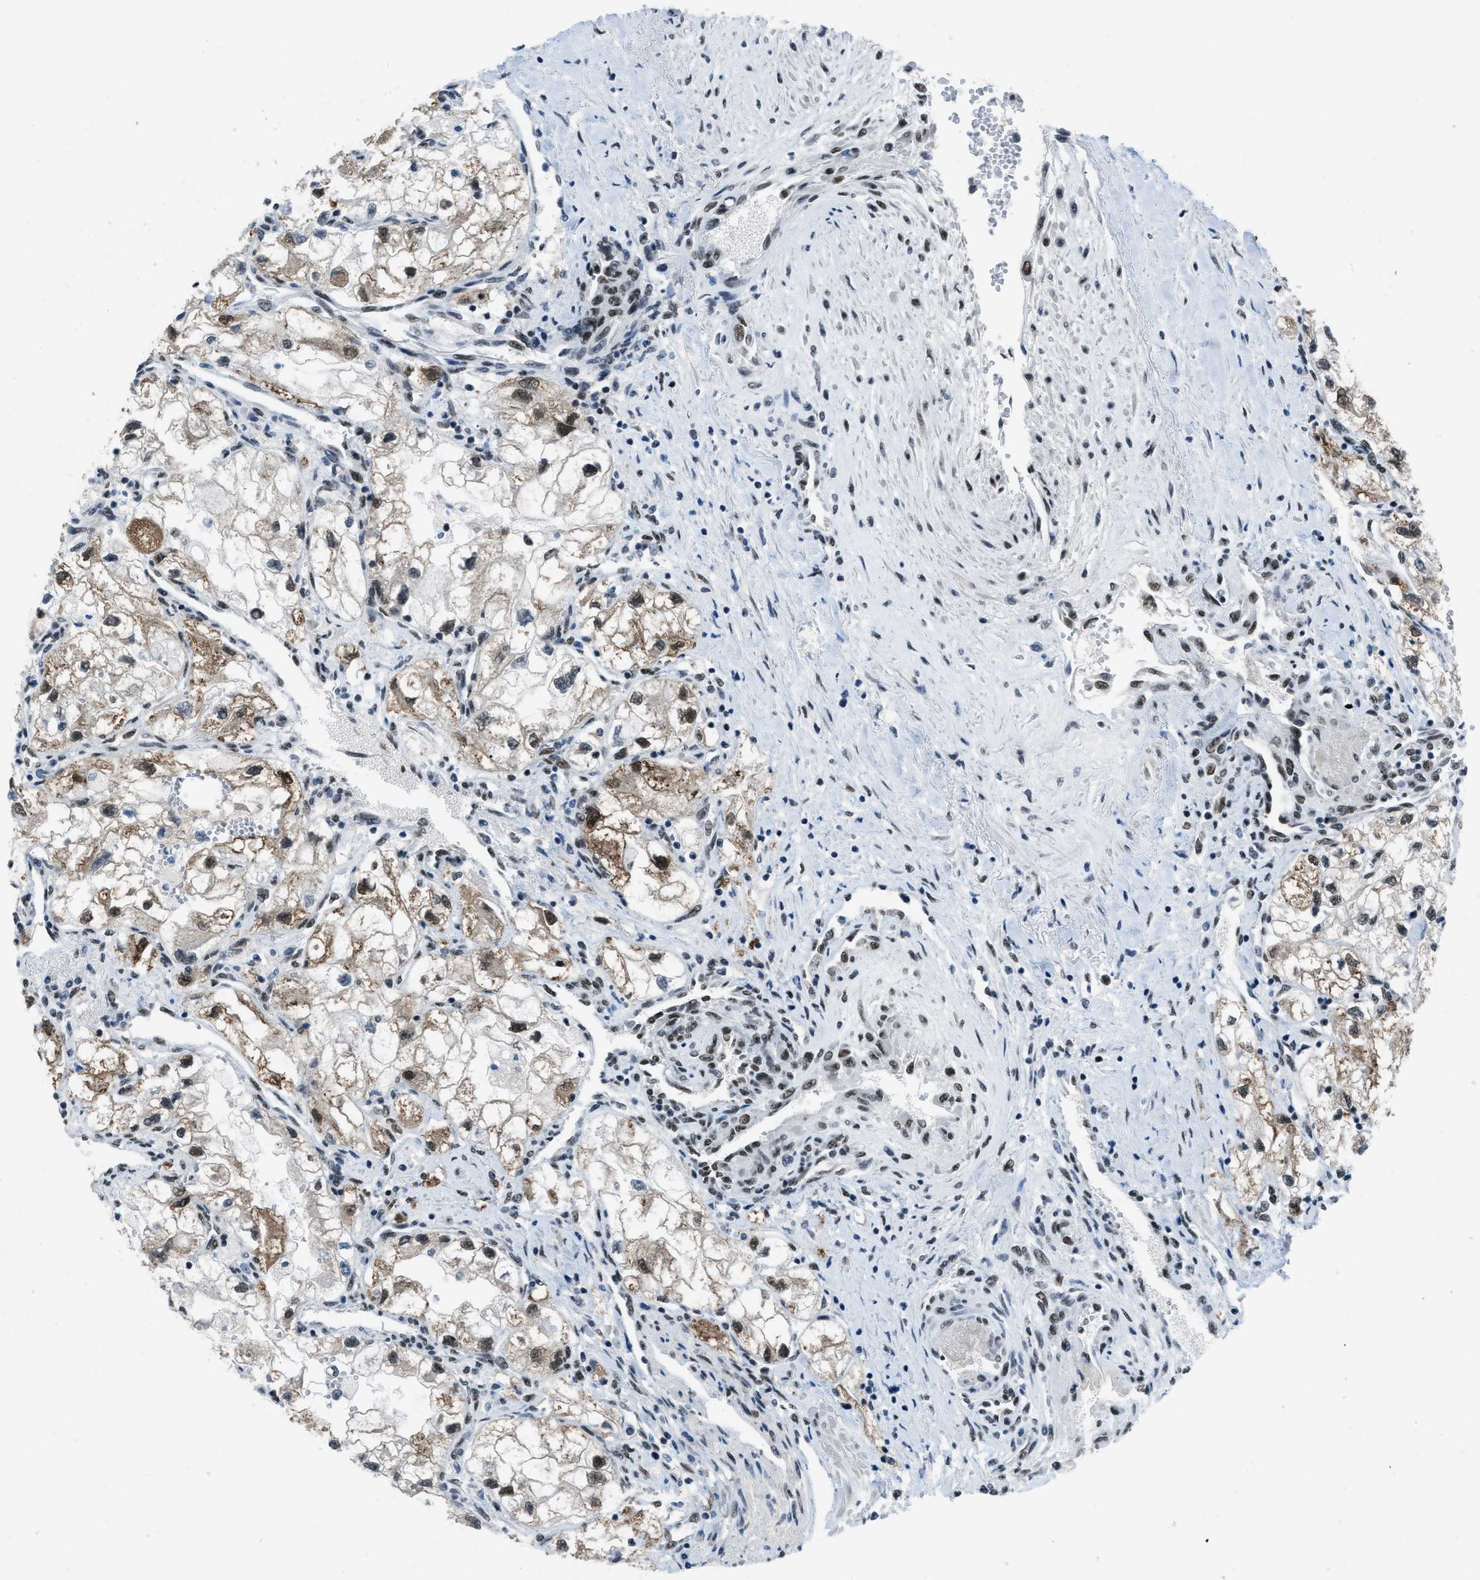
{"staining": {"intensity": "moderate", "quantity": ">75%", "location": "cytoplasmic/membranous,nuclear"}, "tissue": "renal cancer", "cell_type": "Tumor cells", "image_type": "cancer", "snomed": [{"axis": "morphology", "description": "Adenocarcinoma, NOS"}, {"axis": "topography", "description": "Kidney"}], "caption": "This image shows immunohistochemistry staining of adenocarcinoma (renal), with medium moderate cytoplasmic/membranous and nuclear positivity in approximately >75% of tumor cells.", "gene": "GATAD2B", "patient": {"sex": "female", "age": 70}}